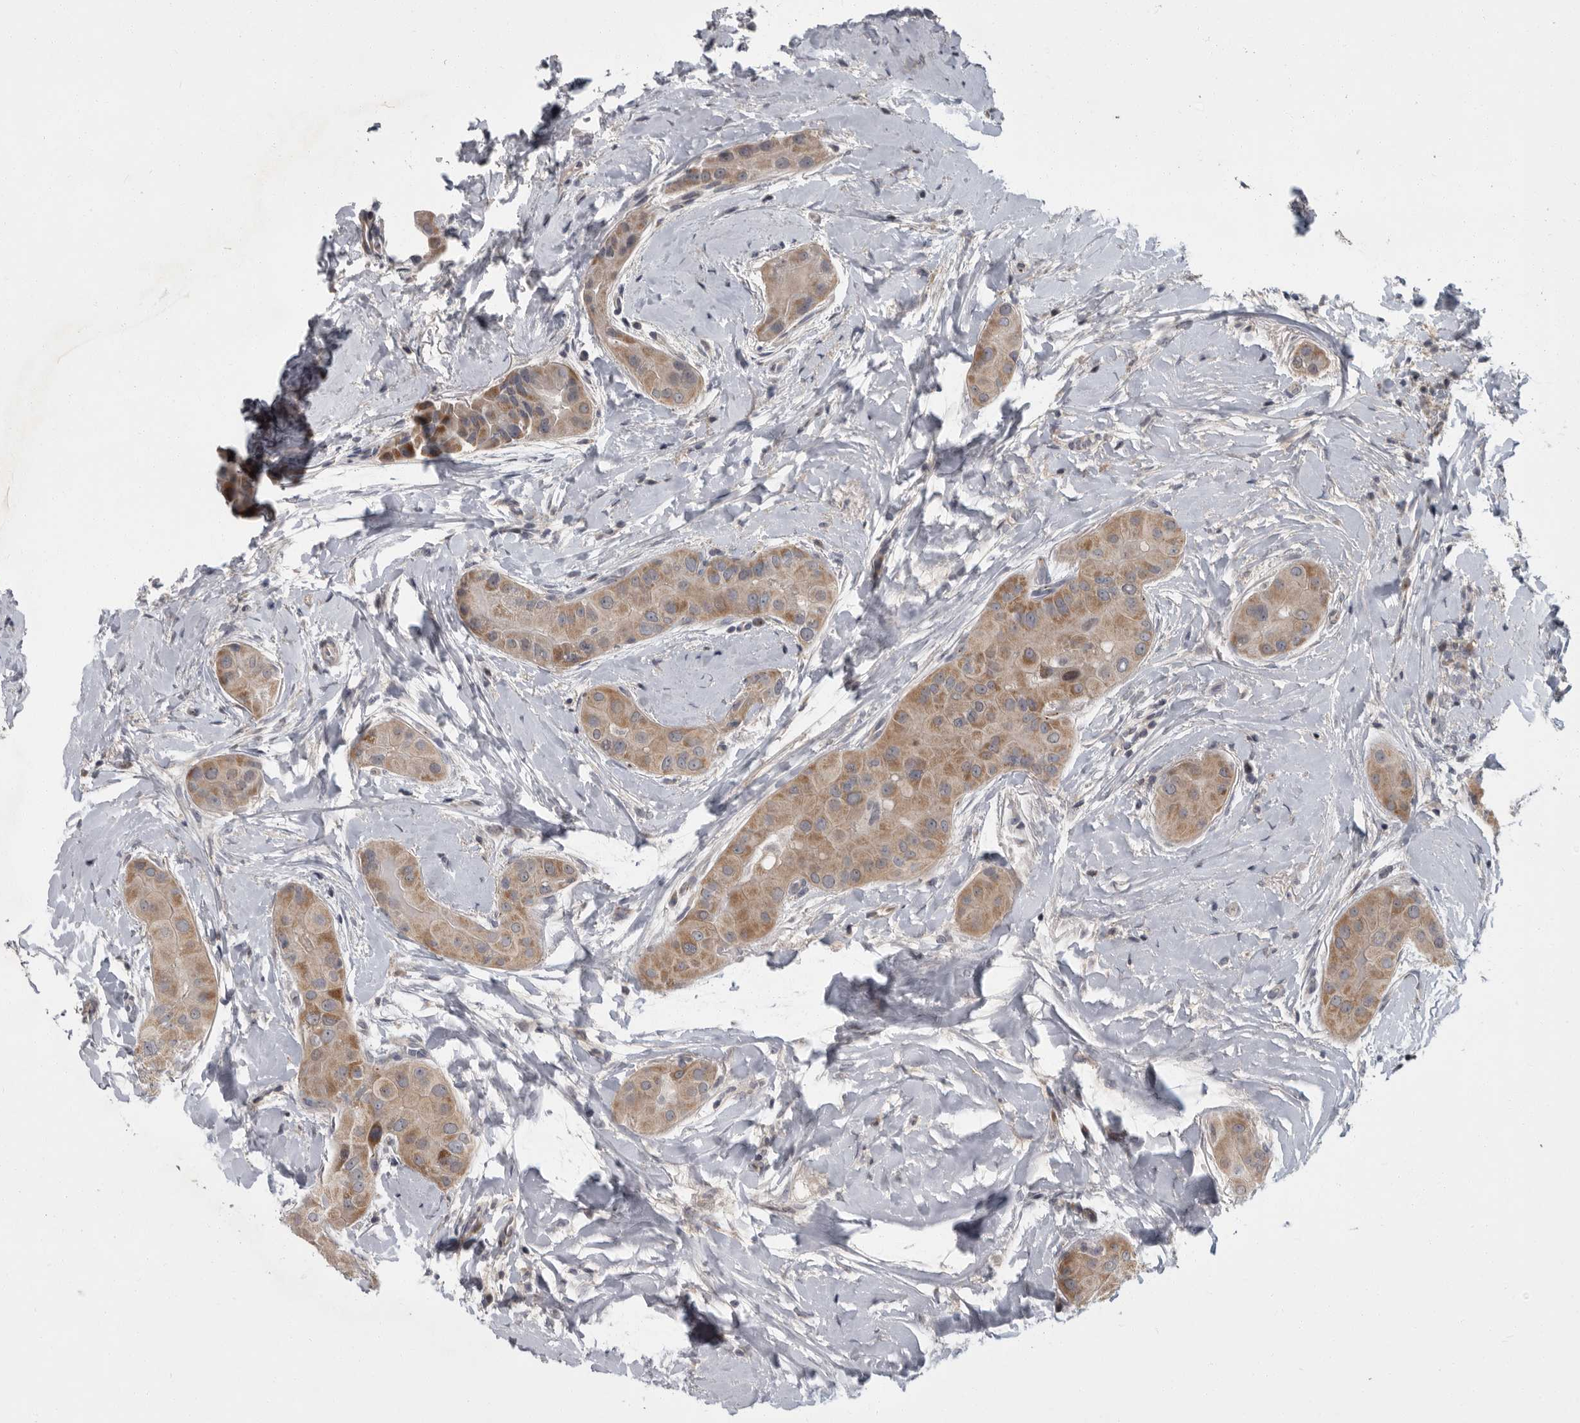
{"staining": {"intensity": "moderate", "quantity": ">75%", "location": "cytoplasmic/membranous"}, "tissue": "thyroid cancer", "cell_type": "Tumor cells", "image_type": "cancer", "snomed": [{"axis": "morphology", "description": "Papillary adenocarcinoma, NOS"}, {"axis": "topography", "description": "Thyroid gland"}], "caption": "Immunohistochemical staining of thyroid cancer demonstrates medium levels of moderate cytoplasmic/membranous positivity in about >75% of tumor cells. (IHC, brightfield microscopy, high magnification).", "gene": "PDE7A", "patient": {"sex": "male", "age": 33}}